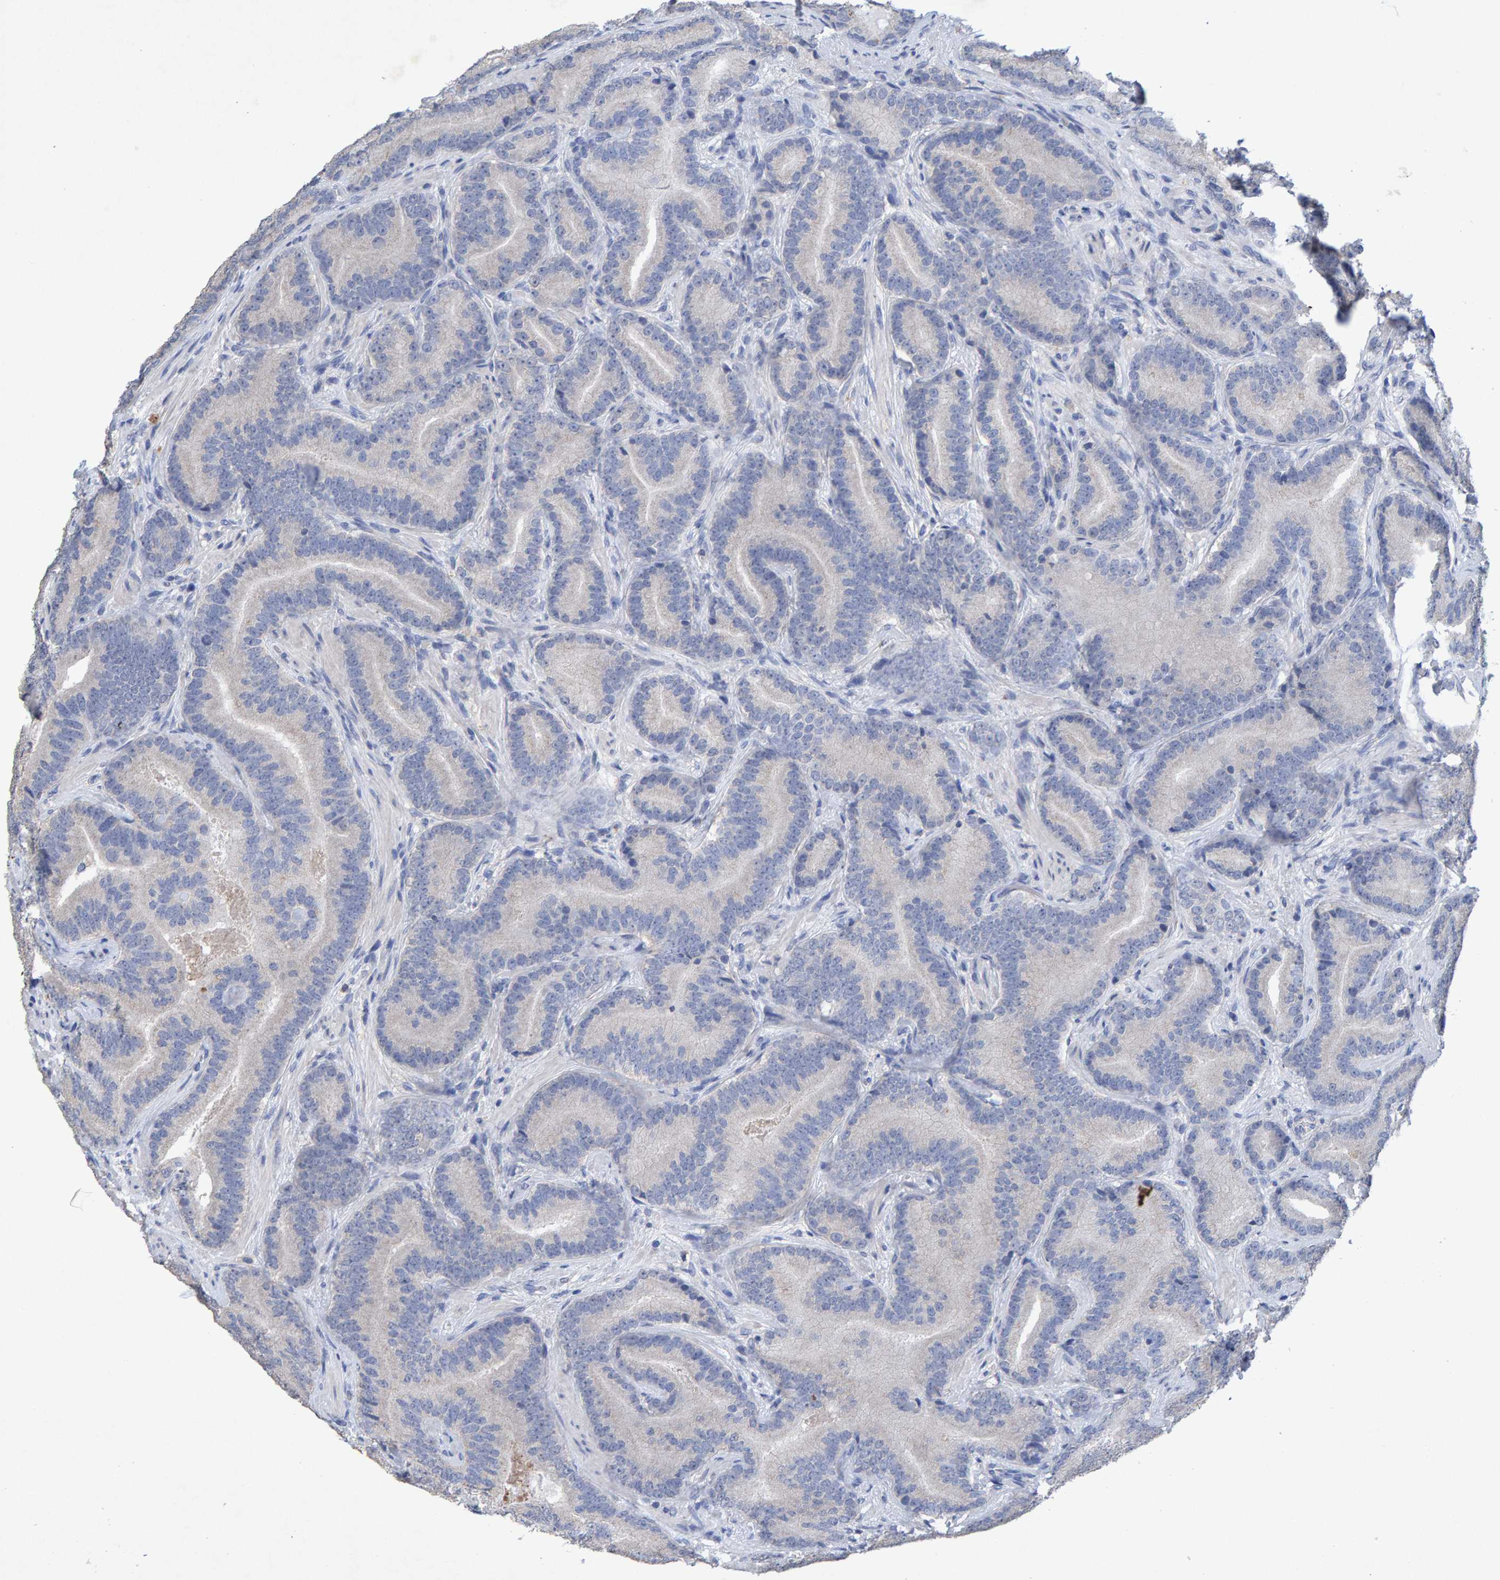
{"staining": {"intensity": "negative", "quantity": "none", "location": "none"}, "tissue": "prostate cancer", "cell_type": "Tumor cells", "image_type": "cancer", "snomed": [{"axis": "morphology", "description": "Adenocarcinoma, High grade"}, {"axis": "topography", "description": "Prostate"}], "caption": "Human prostate adenocarcinoma (high-grade) stained for a protein using immunohistochemistry (IHC) shows no expression in tumor cells.", "gene": "CTH", "patient": {"sex": "male", "age": 55}}